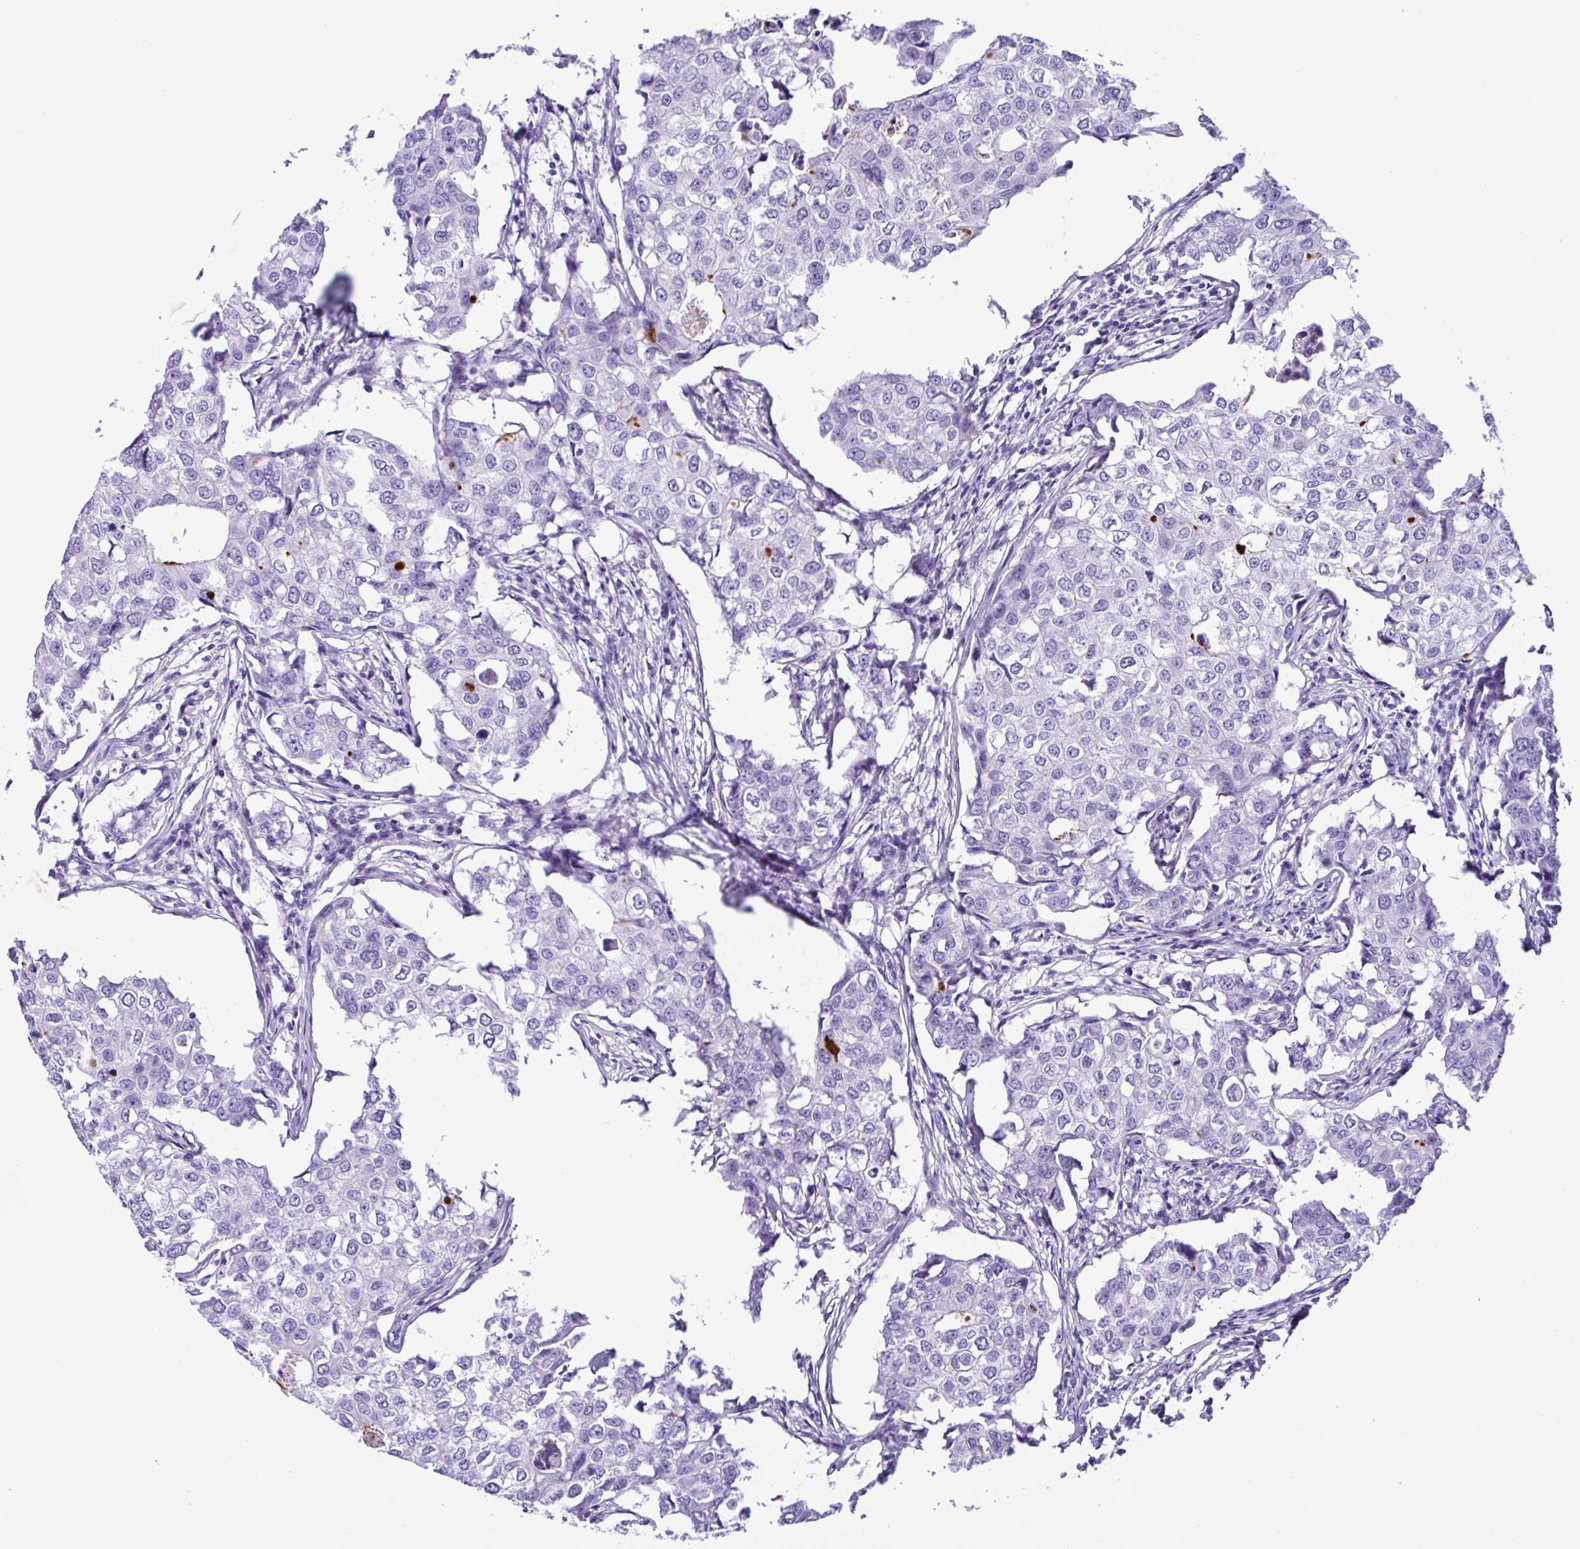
{"staining": {"intensity": "negative", "quantity": "none", "location": "none"}, "tissue": "breast cancer", "cell_type": "Tumor cells", "image_type": "cancer", "snomed": [{"axis": "morphology", "description": "Duct carcinoma"}, {"axis": "topography", "description": "Breast"}], "caption": "High magnification brightfield microscopy of infiltrating ductal carcinoma (breast) stained with DAB (3,3'-diaminobenzidine) (brown) and counterstained with hematoxylin (blue): tumor cells show no significant expression.", "gene": "OVGP1", "patient": {"sex": "female", "age": 27}}